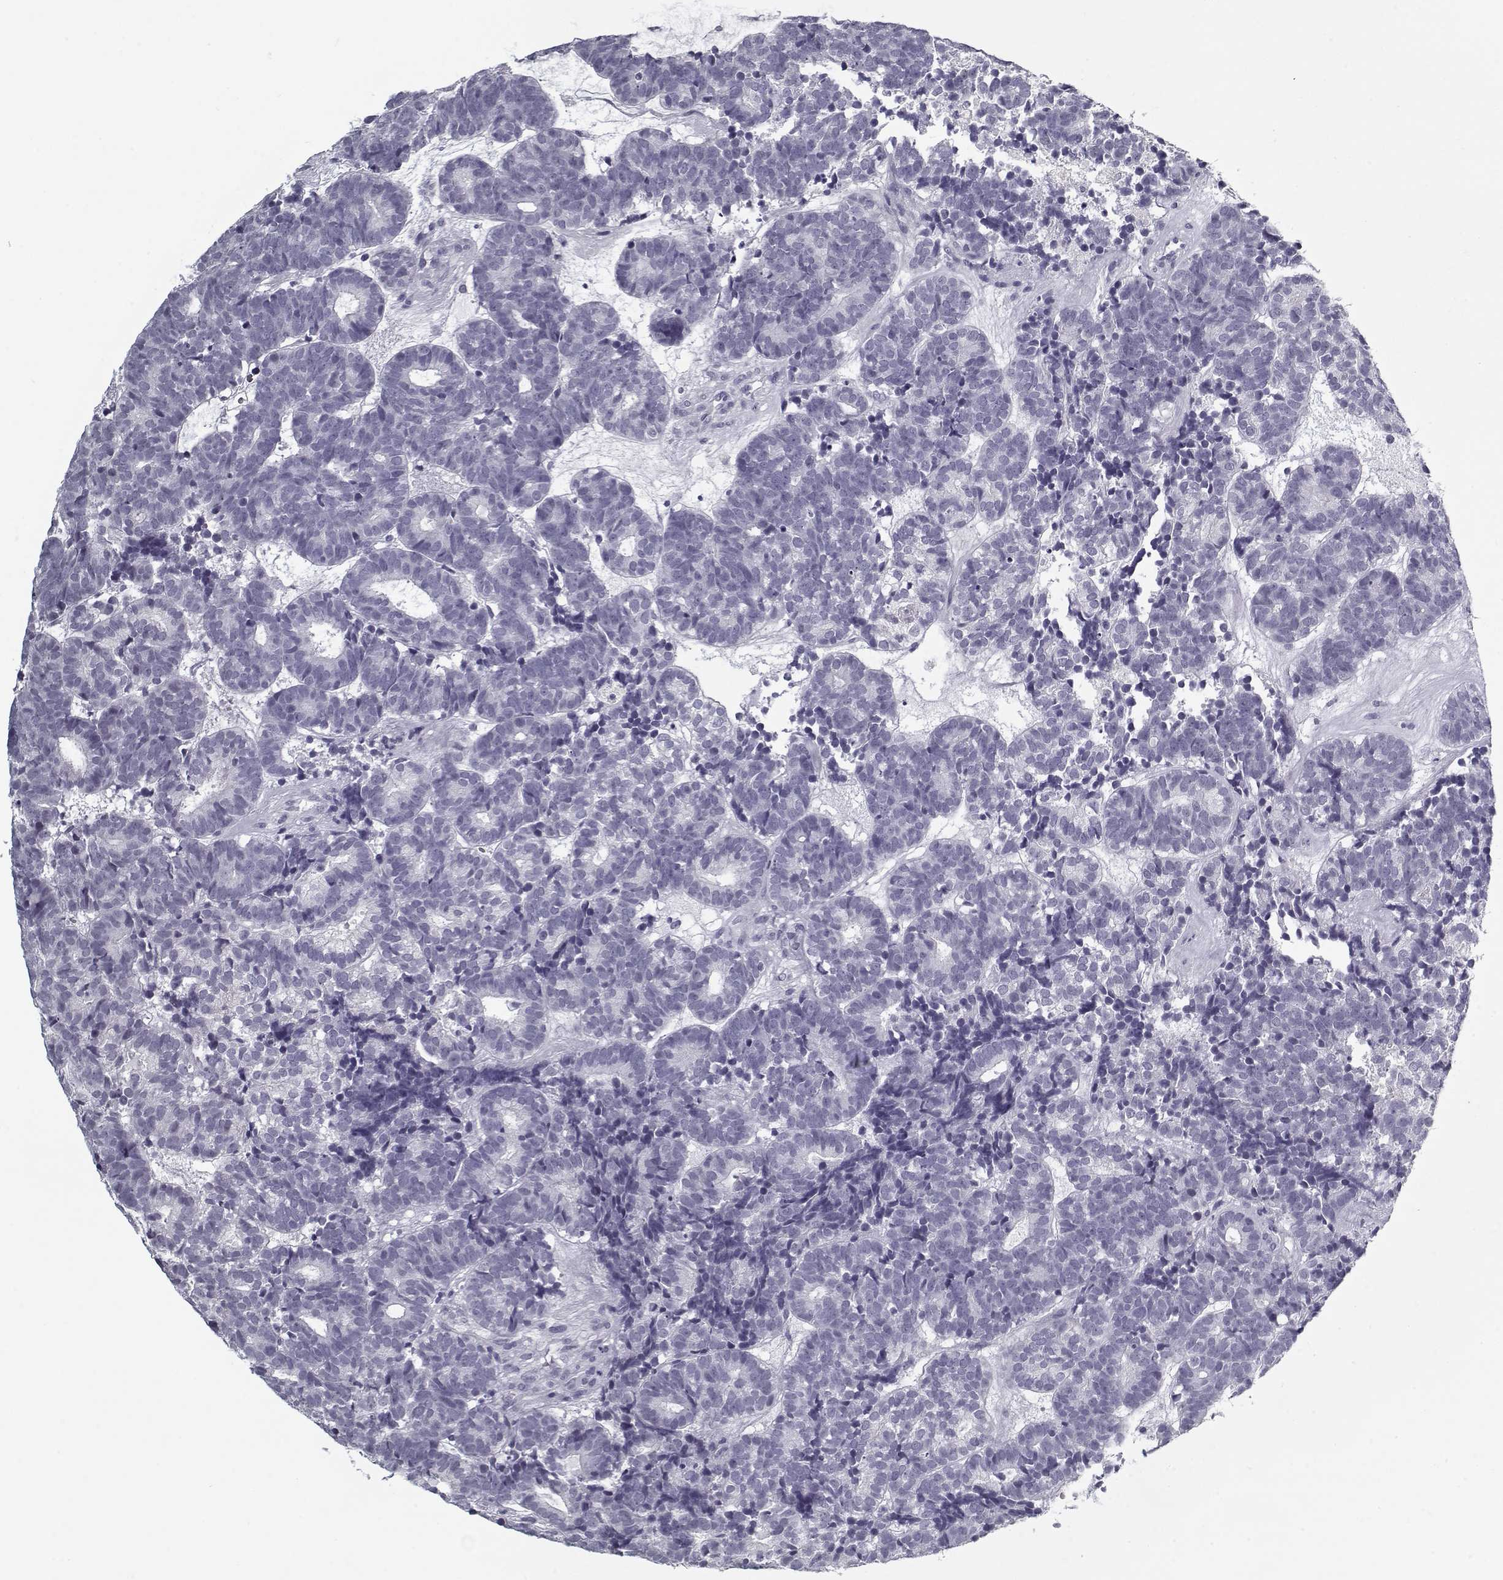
{"staining": {"intensity": "negative", "quantity": "none", "location": "none"}, "tissue": "head and neck cancer", "cell_type": "Tumor cells", "image_type": "cancer", "snomed": [{"axis": "morphology", "description": "Adenocarcinoma, NOS"}, {"axis": "topography", "description": "Head-Neck"}], "caption": "Immunohistochemistry (IHC) of head and neck cancer (adenocarcinoma) displays no staining in tumor cells.", "gene": "RNF32", "patient": {"sex": "female", "age": 81}}